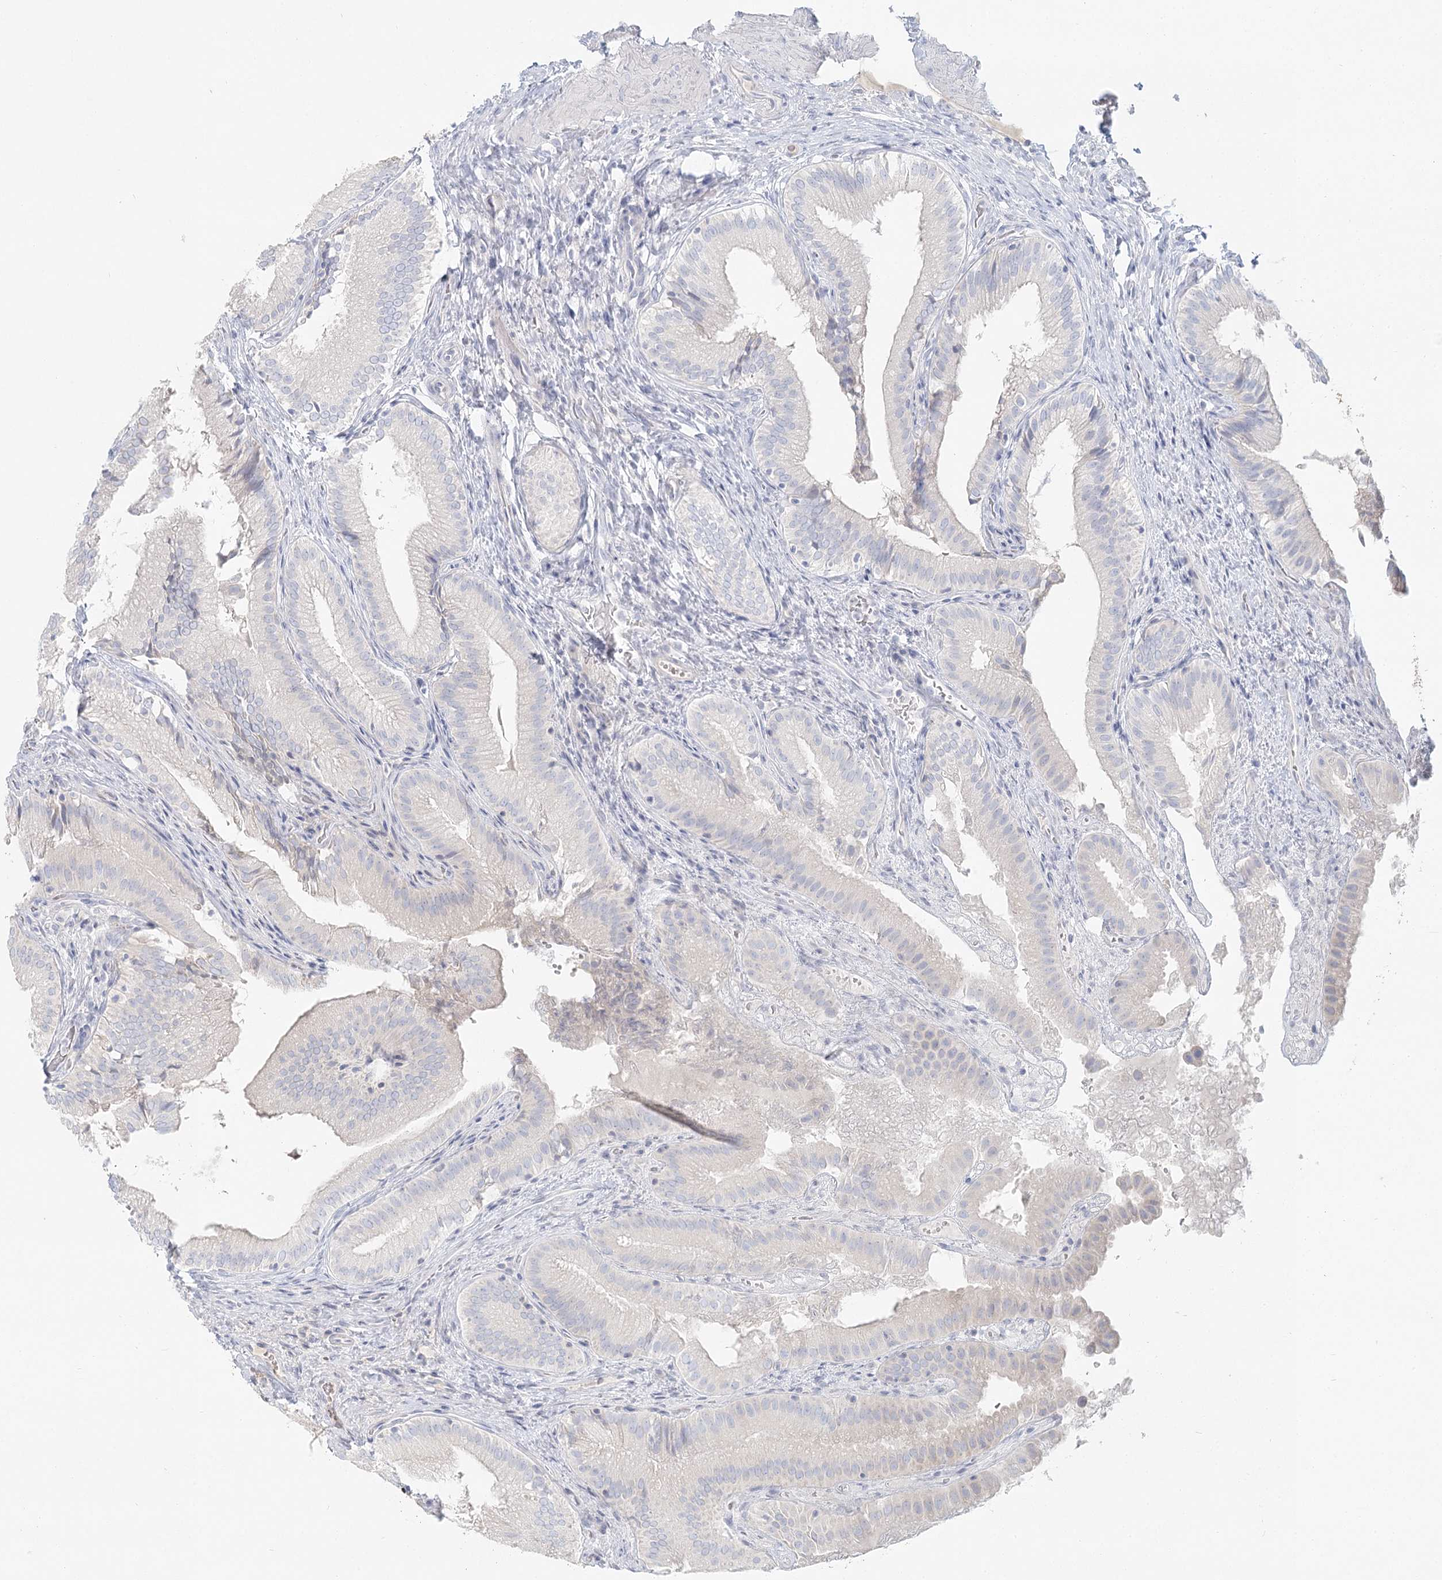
{"staining": {"intensity": "negative", "quantity": "none", "location": "none"}, "tissue": "gallbladder", "cell_type": "Glandular cells", "image_type": "normal", "snomed": [{"axis": "morphology", "description": "Normal tissue, NOS"}, {"axis": "topography", "description": "Gallbladder"}], "caption": "IHC micrograph of normal gallbladder stained for a protein (brown), which exhibits no positivity in glandular cells.", "gene": "DMGDH", "patient": {"sex": "female", "age": 30}}